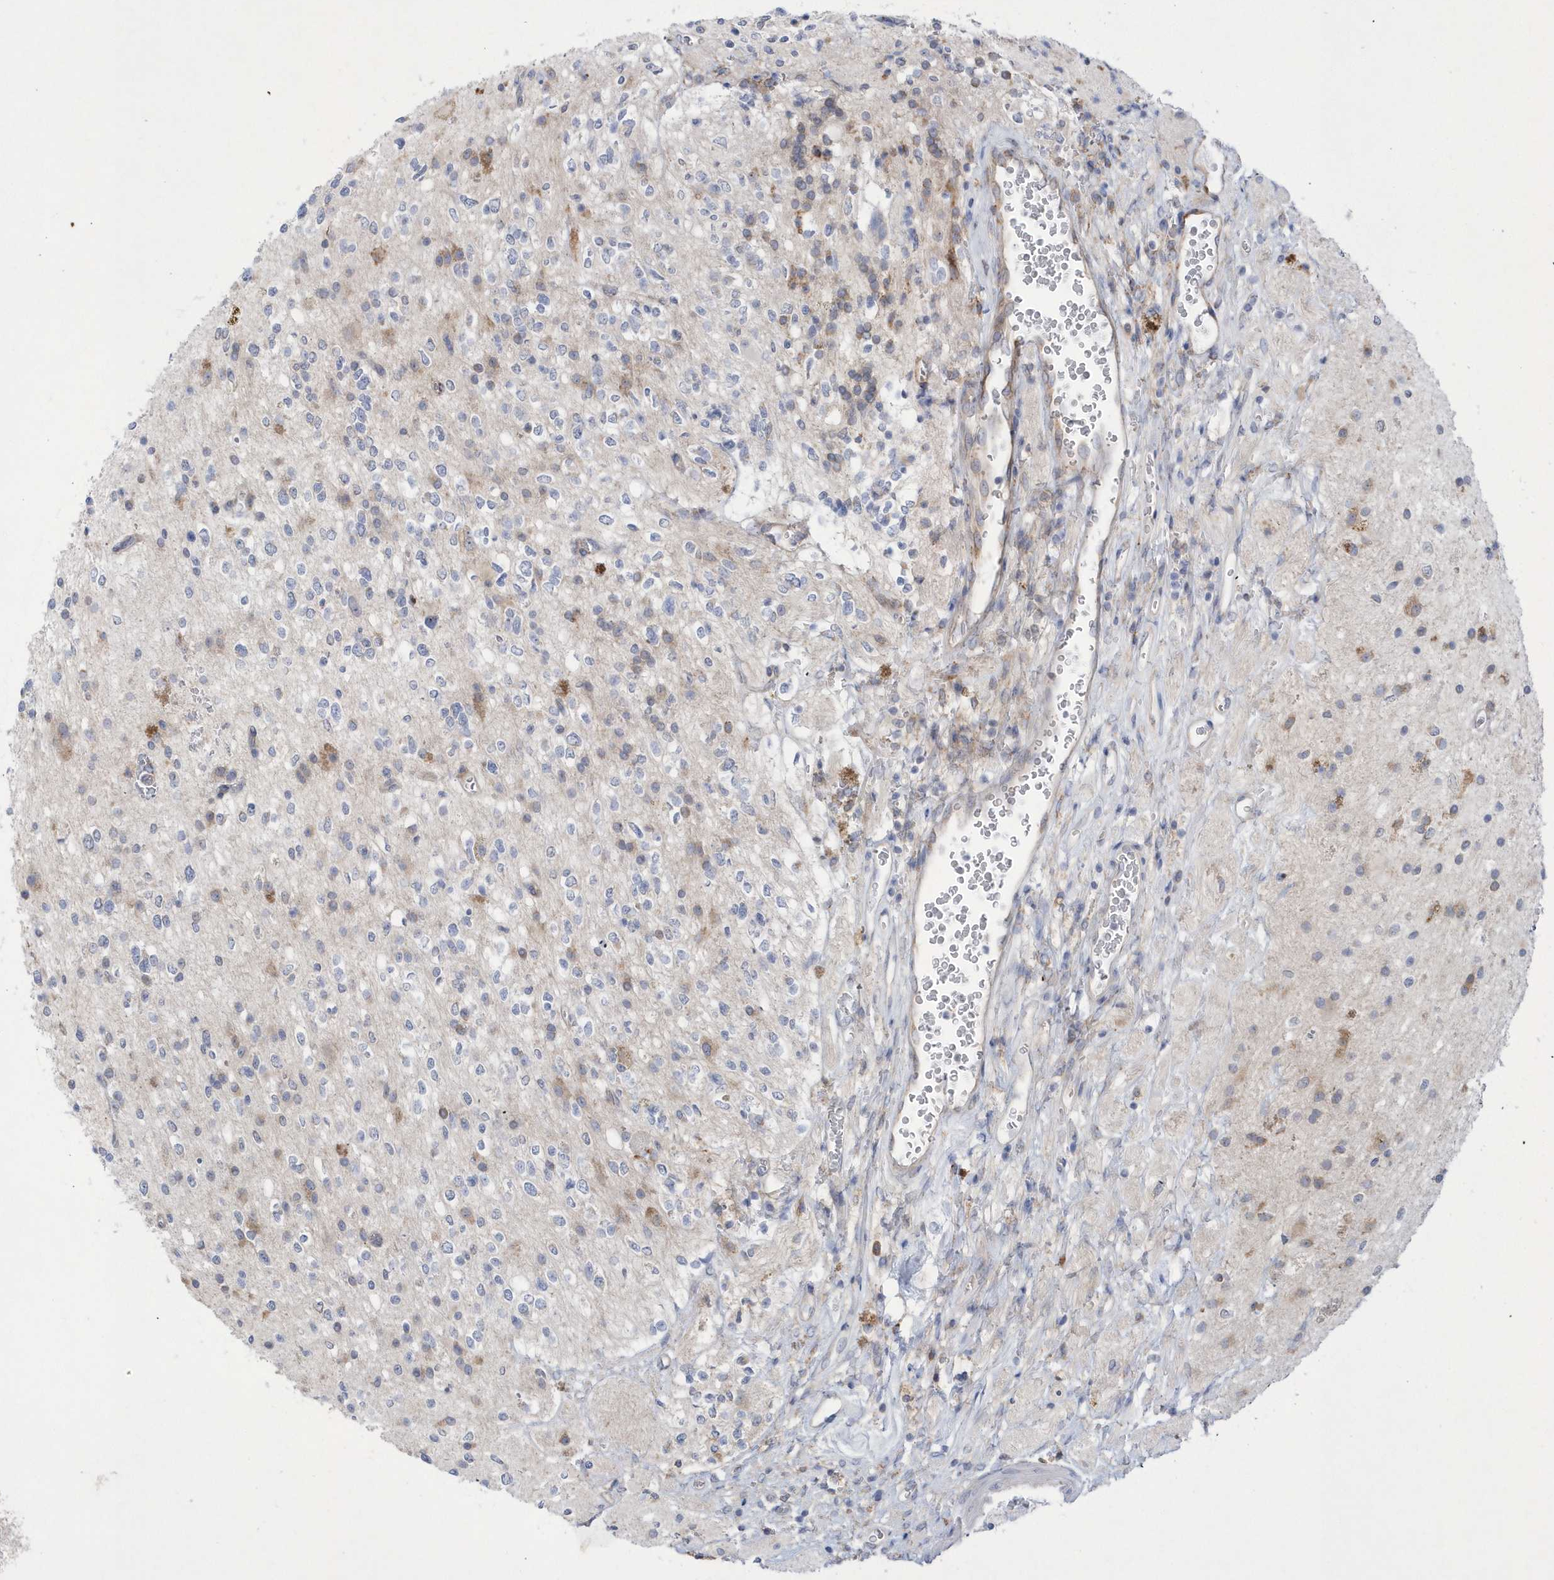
{"staining": {"intensity": "negative", "quantity": "none", "location": "none"}, "tissue": "glioma", "cell_type": "Tumor cells", "image_type": "cancer", "snomed": [{"axis": "morphology", "description": "Glioma, malignant, High grade"}, {"axis": "topography", "description": "Brain"}], "caption": "A high-resolution histopathology image shows immunohistochemistry staining of malignant glioma (high-grade), which demonstrates no significant expression in tumor cells. (Stains: DAB immunohistochemistry (IHC) with hematoxylin counter stain, Microscopy: brightfield microscopy at high magnification).", "gene": "MED31", "patient": {"sex": "male", "age": 34}}